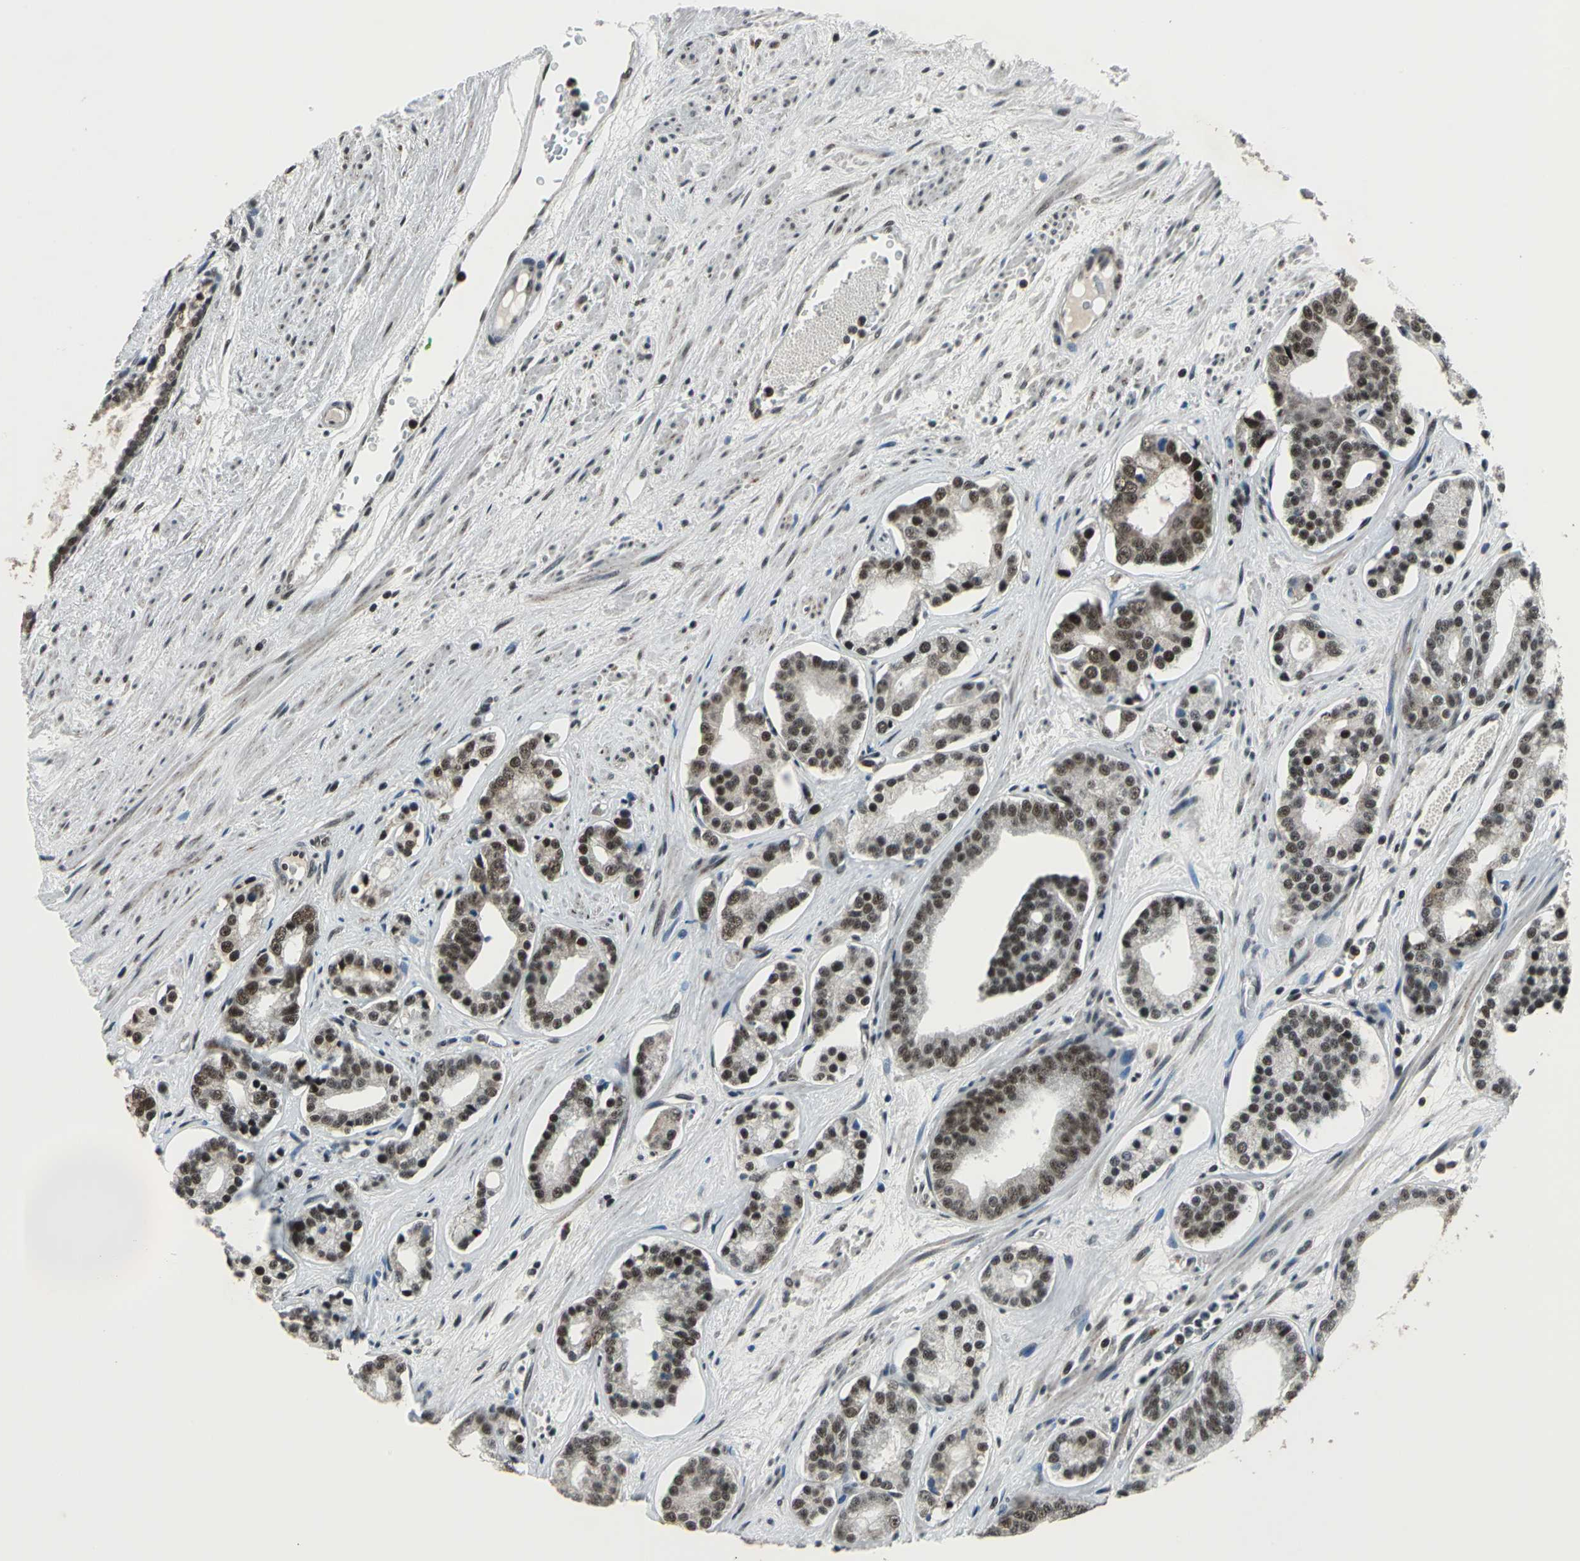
{"staining": {"intensity": "strong", "quantity": "25%-75%", "location": "nuclear"}, "tissue": "prostate cancer", "cell_type": "Tumor cells", "image_type": "cancer", "snomed": [{"axis": "morphology", "description": "Adenocarcinoma, Low grade"}, {"axis": "topography", "description": "Prostate"}], "caption": "IHC (DAB (3,3'-diaminobenzidine)) staining of prostate cancer reveals strong nuclear protein expression in about 25%-75% of tumor cells.", "gene": "BCLAF1", "patient": {"sex": "male", "age": 63}}